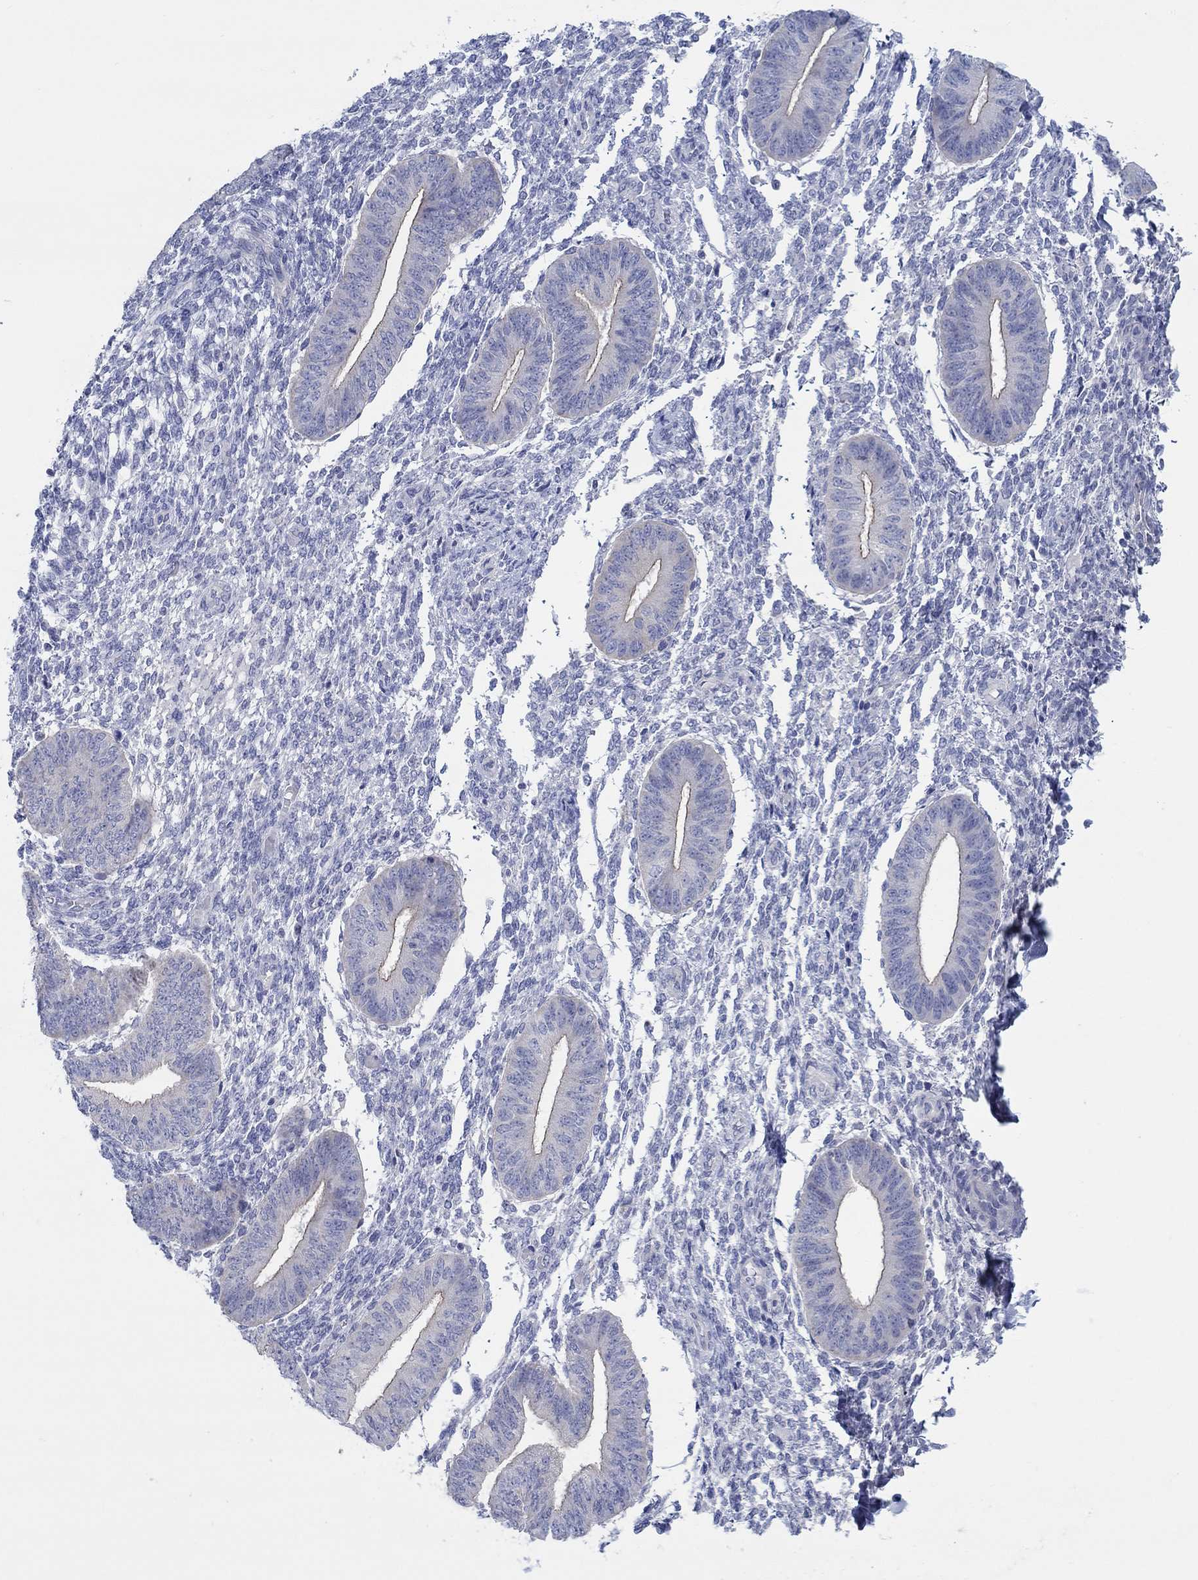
{"staining": {"intensity": "negative", "quantity": "none", "location": "none"}, "tissue": "endometrium", "cell_type": "Cells in endometrial stroma", "image_type": "normal", "snomed": [{"axis": "morphology", "description": "Normal tissue, NOS"}, {"axis": "topography", "description": "Endometrium"}], "caption": "IHC image of normal endometrium: endometrium stained with DAB exhibits no significant protein expression in cells in endometrial stroma. (Immunohistochemistry (ihc), brightfield microscopy, high magnification).", "gene": "HAPLN4", "patient": {"sex": "female", "age": 47}}